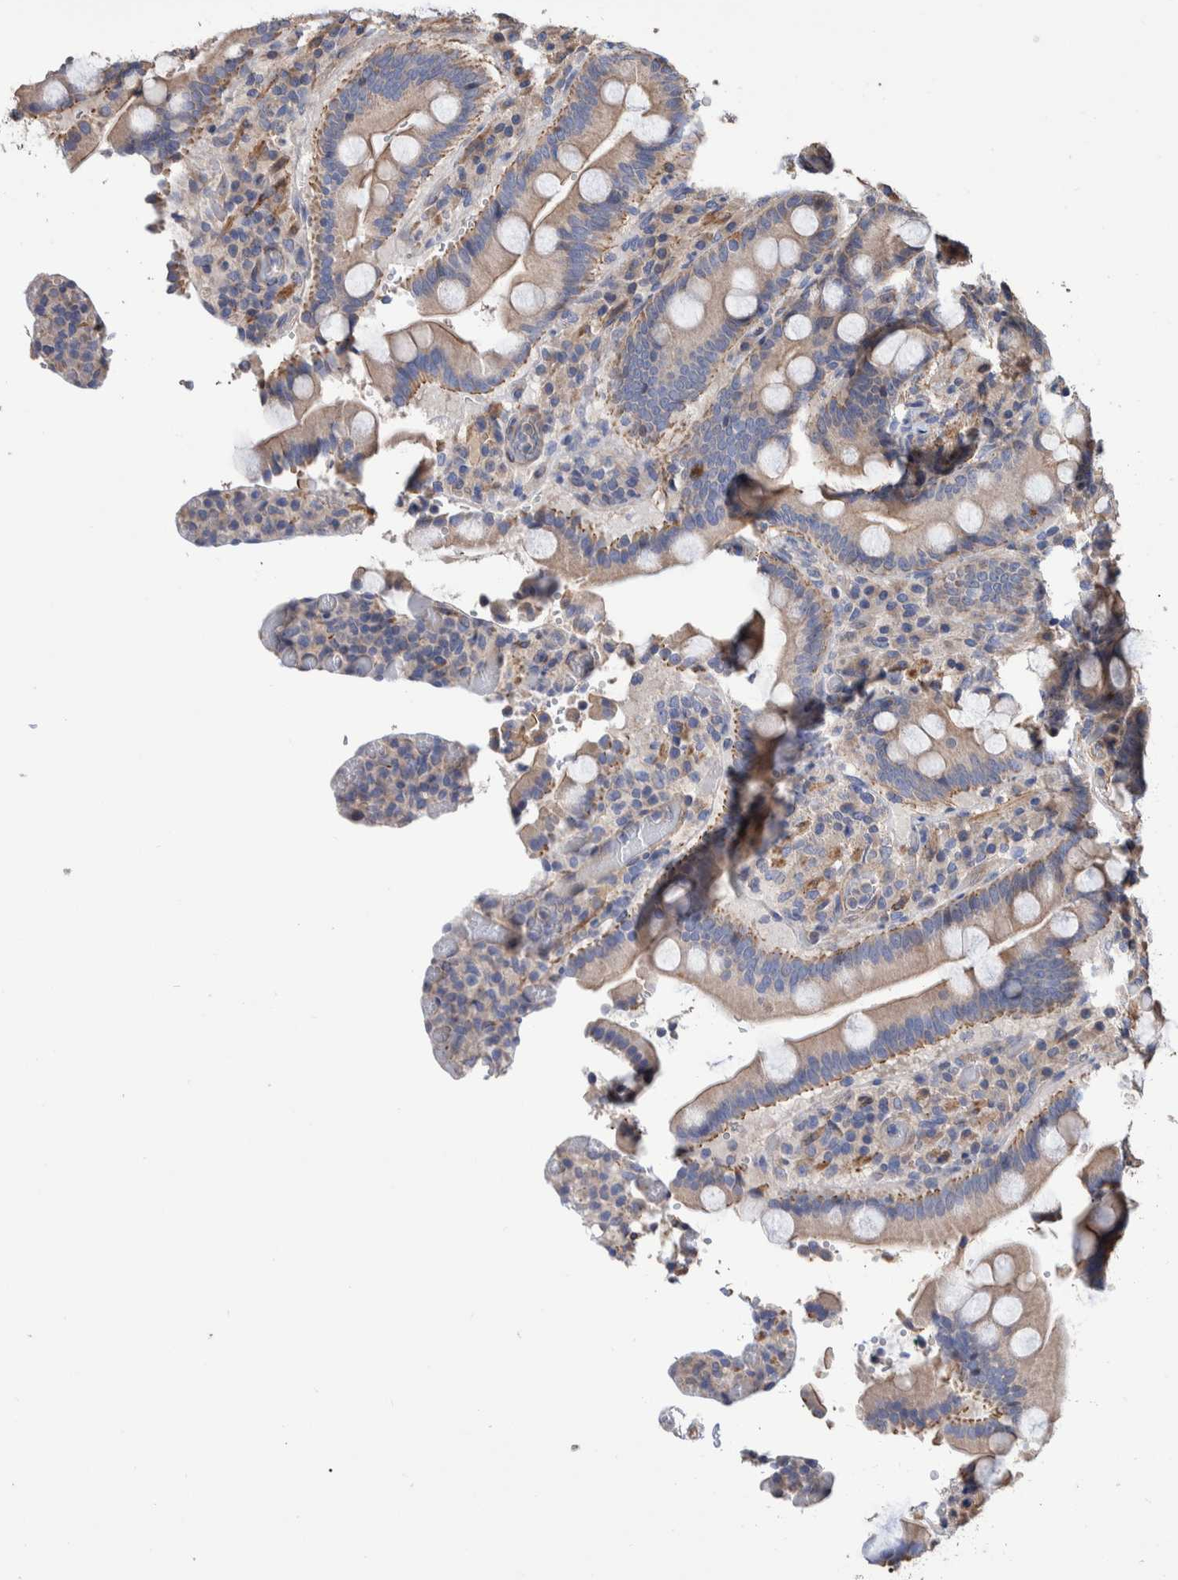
{"staining": {"intensity": "weak", "quantity": "25%-75%", "location": "cytoplasmic/membranous"}, "tissue": "duodenum", "cell_type": "Glandular cells", "image_type": "normal", "snomed": [{"axis": "morphology", "description": "Normal tissue, NOS"}, {"axis": "topography", "description": "Small intestine, NOS"}], "caption": "Immunohistochemical staining of normal duodenum displays weak cytoplasmic/membranous protein positivity in about 25%-75% of glandular cells.", "gene": "SLC45A4", "patient": {"sex": "female", "age": 71}}